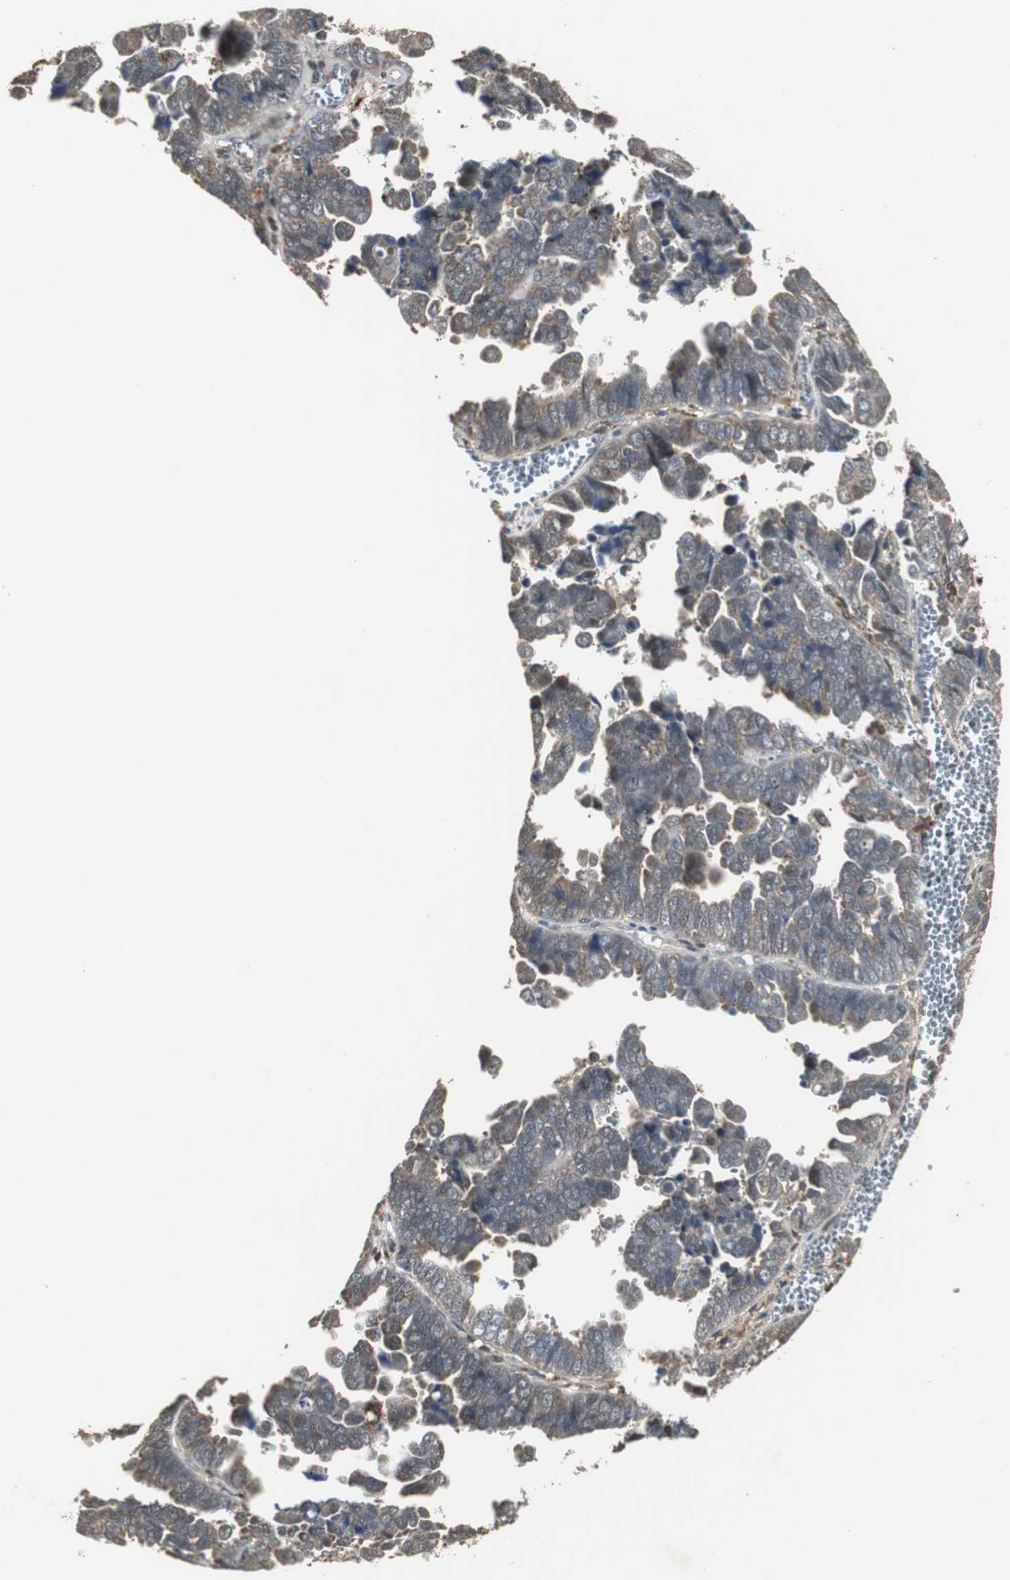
{"staining": {"intensity": "weak", "quantity": "25%-75%", "location": "cytoplasmic/membranous"}, "tissue": "endometrial cancer", "cell_type": "Tumor cells", "image_type": "cancer", "snomed": [{"axis": "morphology", "description": "Adenocarcinoma, NOS"}, {"axis": "topography", "description": "Endometrium"}], "caption": "Brown immunohistochemical staining in human adenocarcinoma (endometrial) shows weak cytoplasmic/membranous positivity in about 25%-75% of tumor cells.", "gene": "PLIN3", "patient": {"sex": "female", "age": 75}}